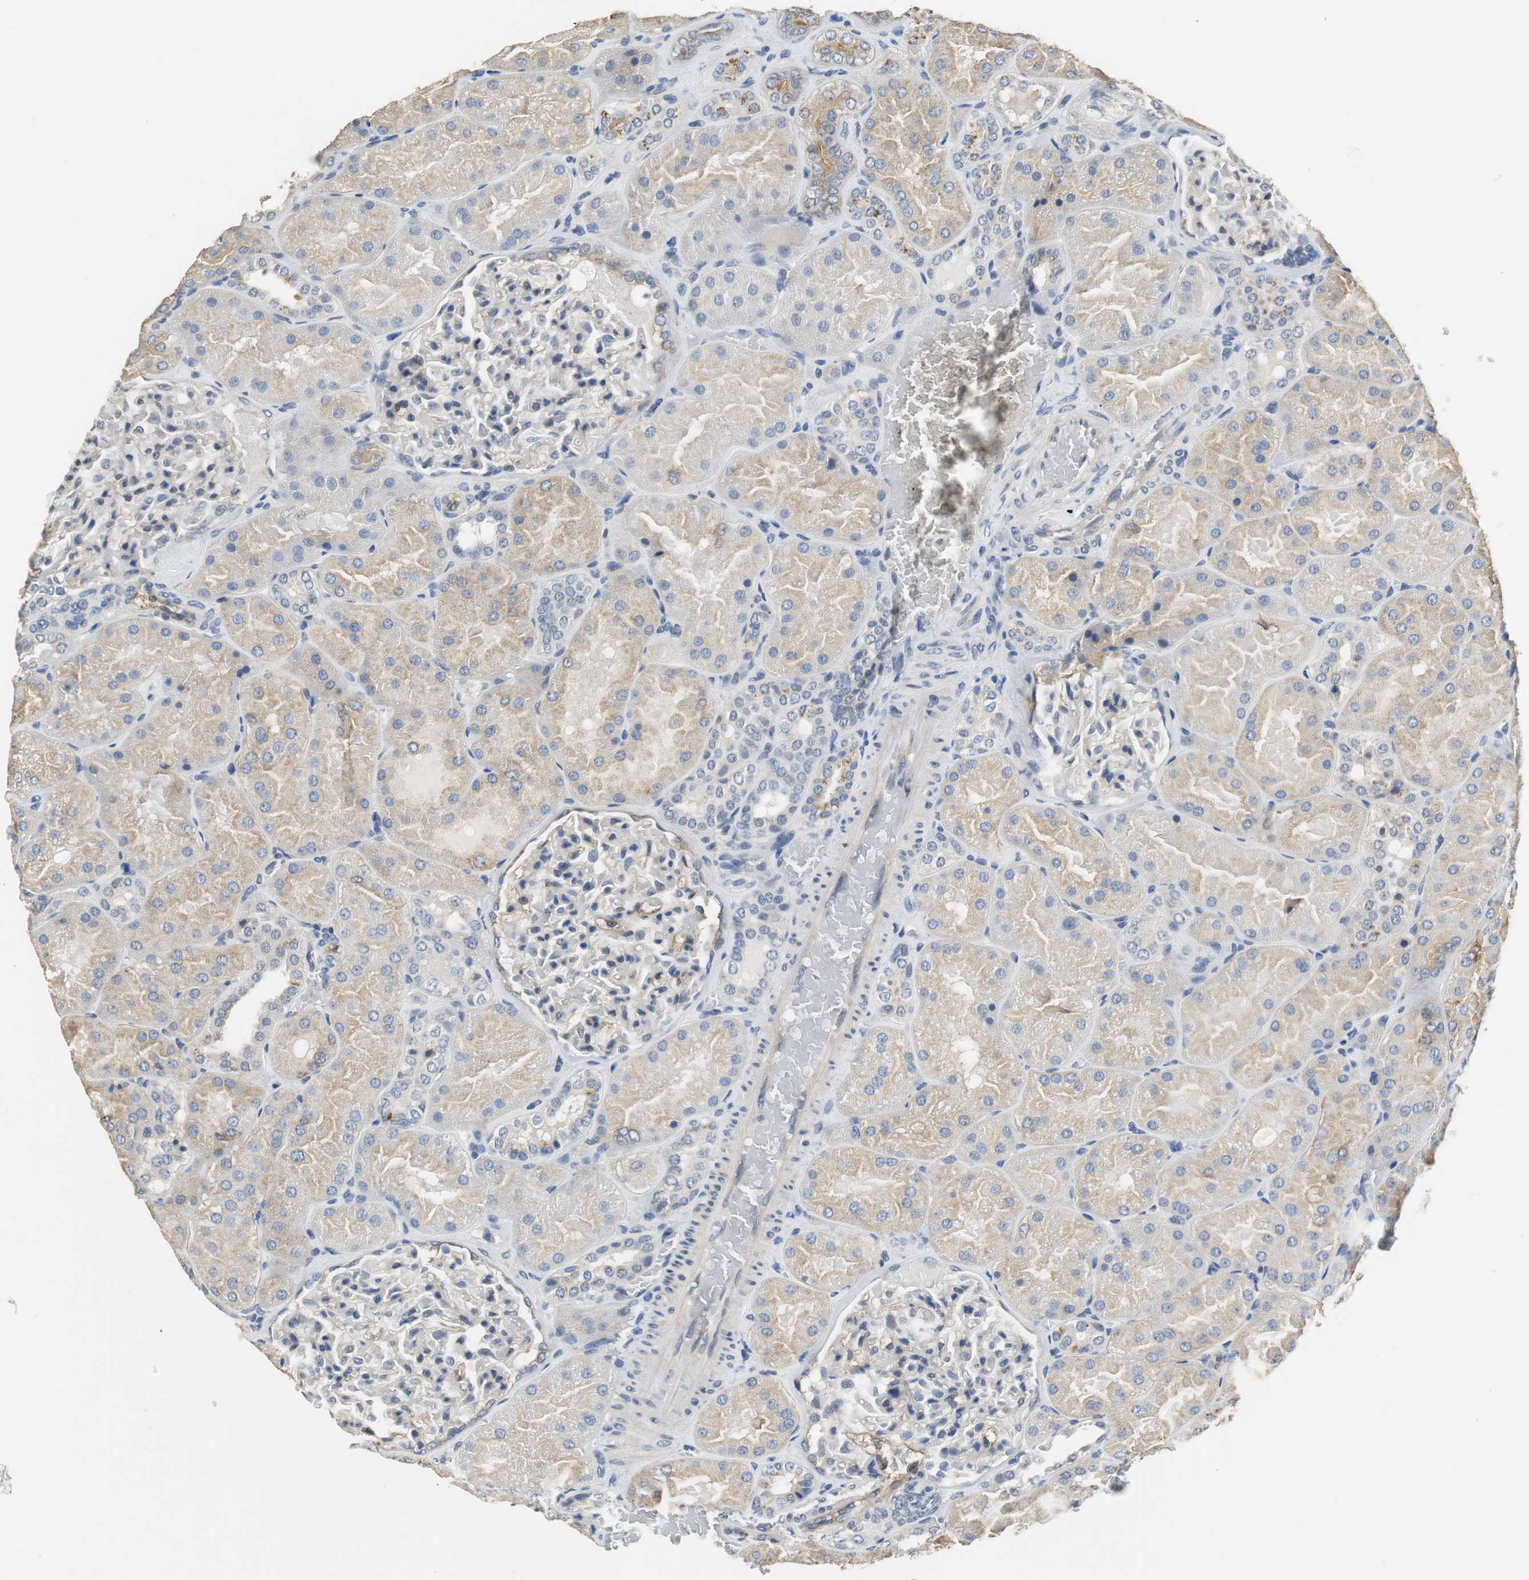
{"staining": {"intensity": "negative", "quantity": "none", "location": "none"}, "tissue": "kidney", "cell_type": "Cells in glomeruli", "image_type": "normal", "snomed": [{"axis": "morphology", "description": "Normal tissue, NOS"}, {"axis": "topography", "description": "Kidney"}], "caption": "Immunohistochemistry (IHC) photomicrograph of unremarkable kidney: human kidney stained with DAB exhibits no significant protein staining in cells in glomeruli.", "gene": "MTIF2", "patient": {"sex": "male", "age": 28}}